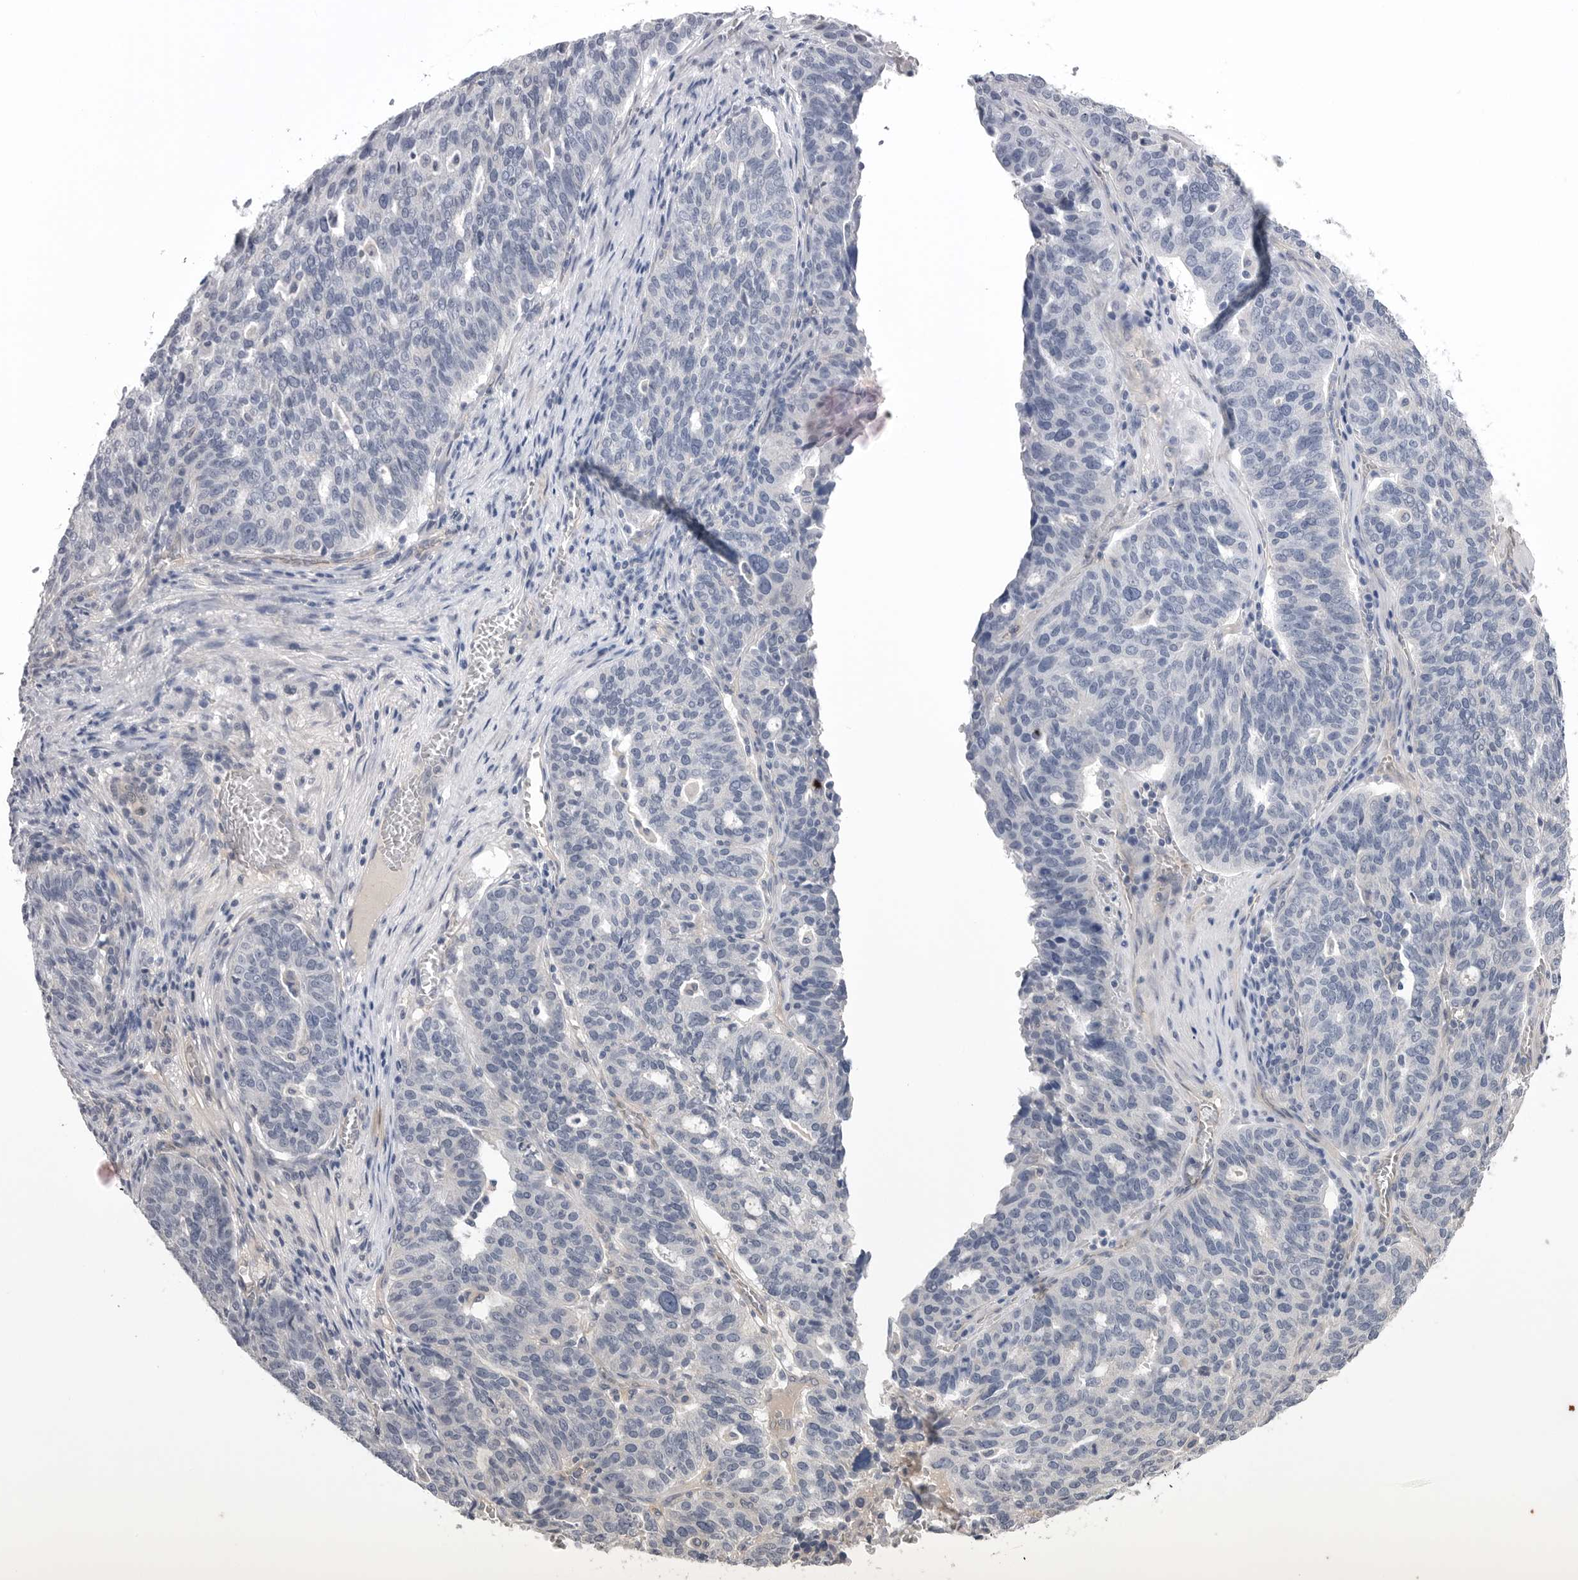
{"staining": {"intensity": "negative", "quantity": "none", "location": "none"}, "tissue": "ovarian cancer", "cell_type": "Tumor cells", "image_type": "cancer", "snomed": [{"axis": "morphology", "description": "Cystadenocarcinoma, serous, NOS"}, {"axis": "topography", "description": "Ovary"}], "caption": "A high-resolution micrograph shows IHC staining of ovarian serous cystadenocarcinoma, which shows no significant staining in tumor cells.", "gene": "DLGAP3", "patient": {"sex": "female", "age": 59}}